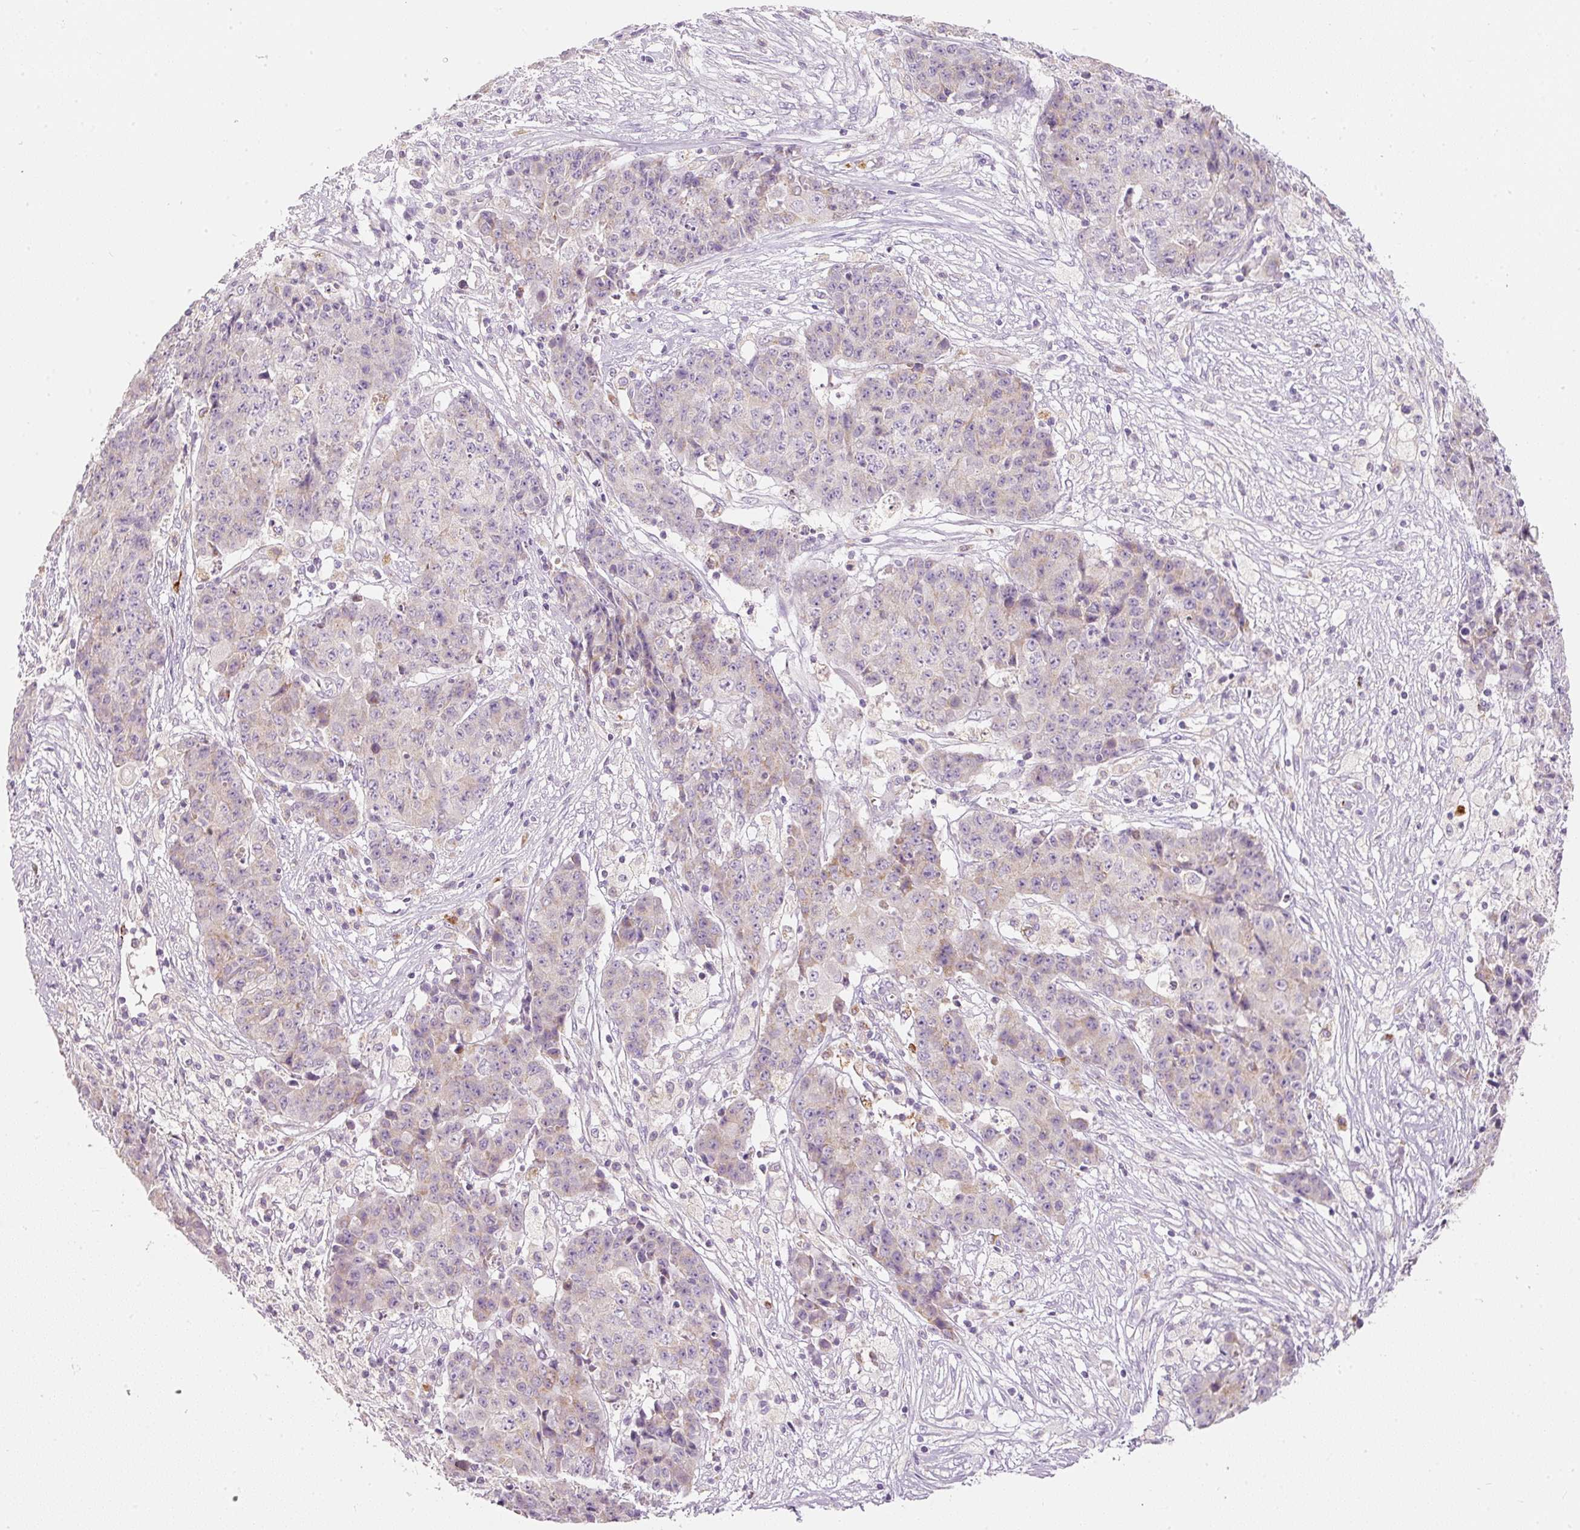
{"staining": {"intensity": "negative", "quantity": "none", "location": "none"}, "tissue": "ovarian cancer", "cell_type": "Tumor cells", "image_type": "cancer", "snomed": [{"axis": "morphology", "description": "Carcinoma, endometroid"}, {"axis": "topography", "description": "Ovary"}], "caption": "There is no significant positivity in tumor cells of ovarian cancer (endometroid carcinoma). (DAB IHC with hematoxylin counter stain).", "gene": "MTHFD2", "patient": {"sex": "female", "age": 42}}